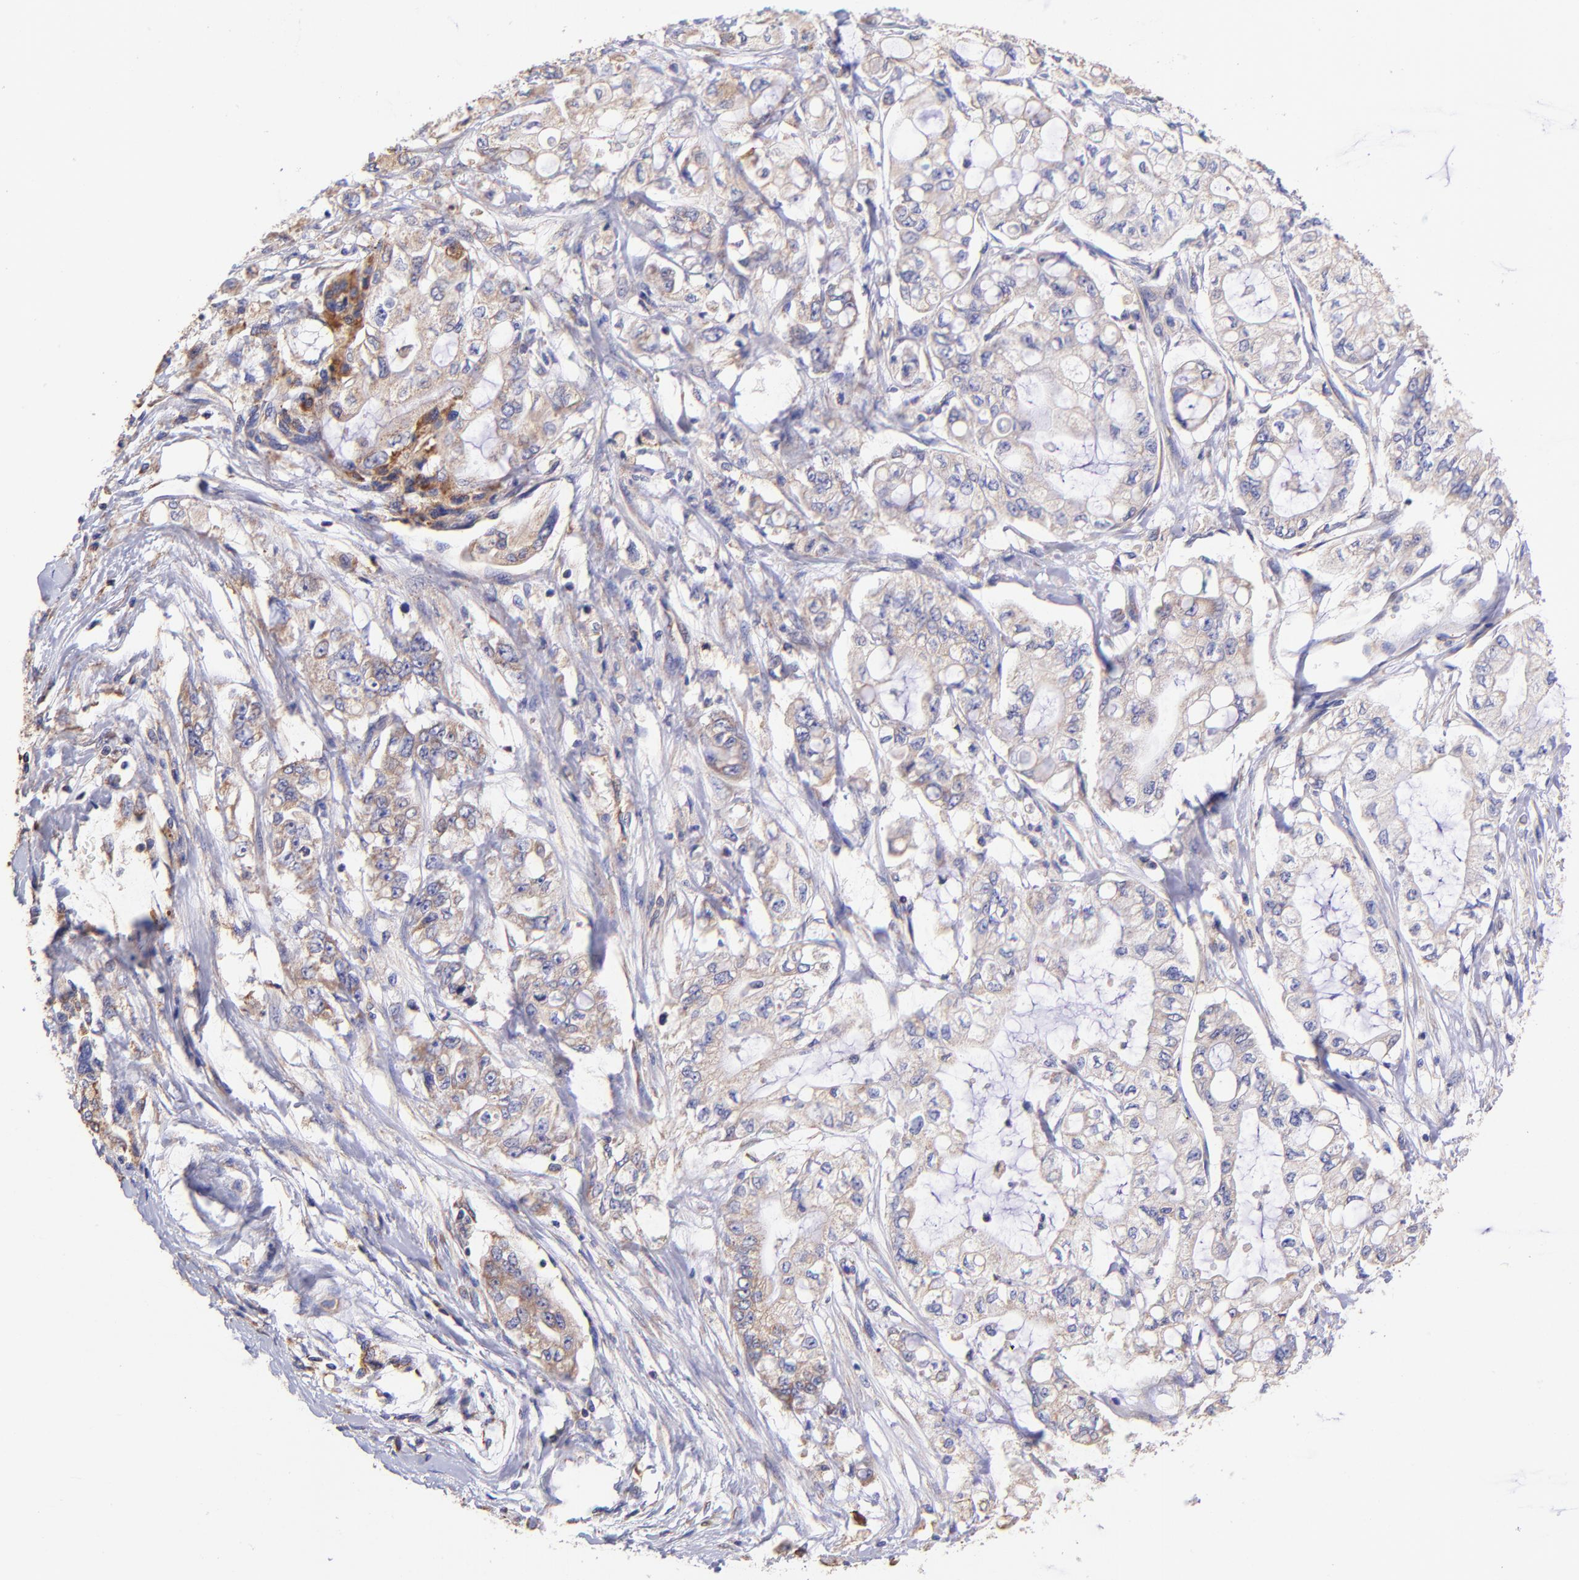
{"staining": {"intensity": "weak", "quantity": ">75%", "location": "cytoplasmic/membranous"}, "tissue": "pancreatic cancer", "cell_type": "Tumor cells", "image_type": "cancer", "snomed": [{"axis": "morphology", "description": "Adenocarcinoma, NOS"}, {"axis": "topography", "description": "Pancreas"}], "caption": "Immunohistochemical staining of human pancreatic adenocarcinoma shows low levels of weak cytoplasmic/membranous staining in about >75% of tumor cells. The staining was performed using DAB, with brown indicating positive protein expression. Nuclei are stained blue with hematoxylin.", "gene": "PREX1", "patient": {"sex": "male", "age": 79}}